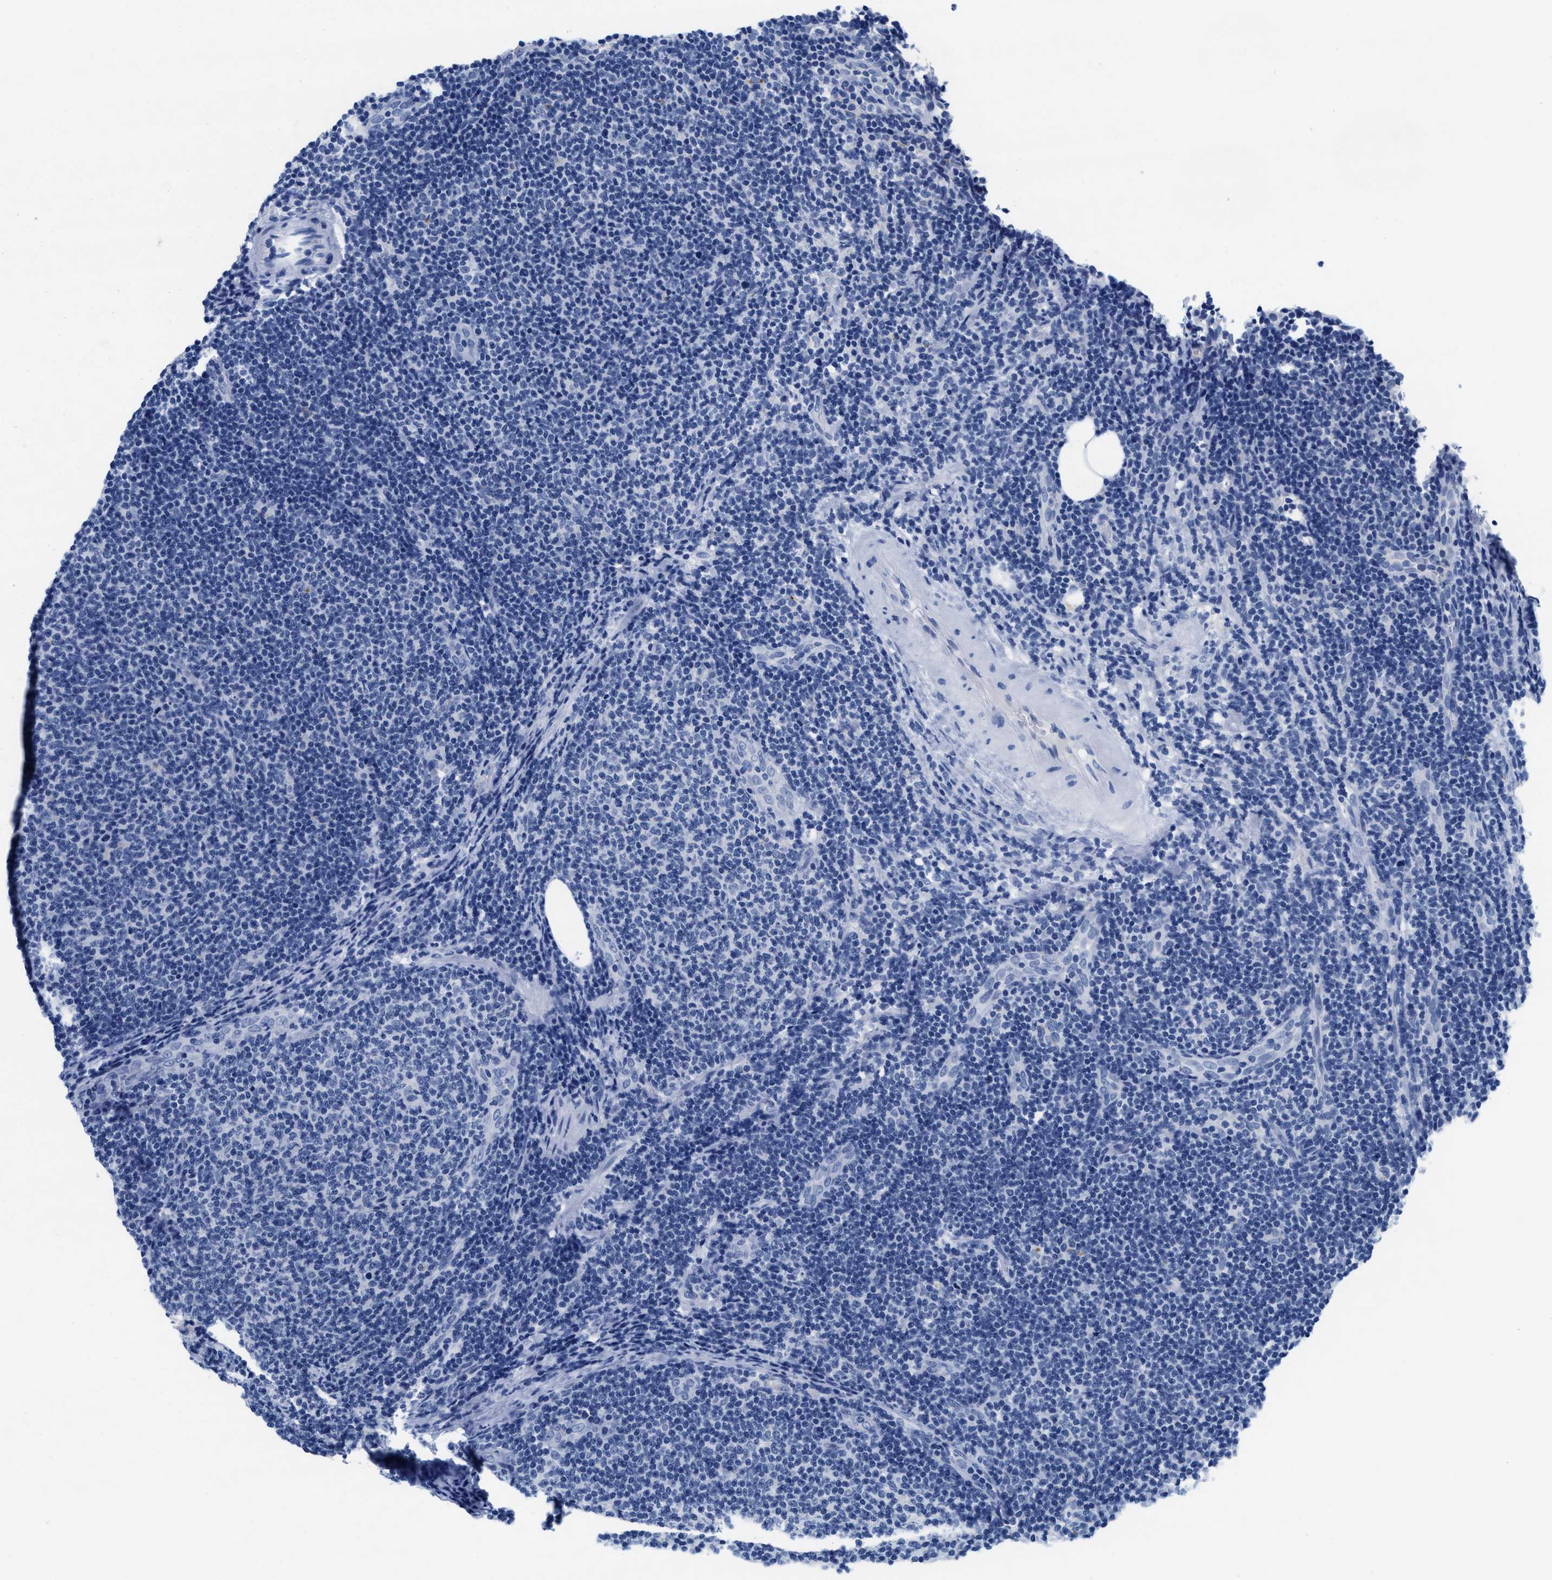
{"staining": {"intensity": "negative", "quantity": "none", "location": "none"}, "tissue": "lymphoma", "cell_type": "Tumor cells", "image_type": "cancer", "snomed": [{"axis": "morphology", "description": "Malignant lymphoma, non-Hodgkin's type, Low grade"}, {"axis": "topography", "description": "Lymph node"}], "caption": "High power microscopy image of an immunohistochemistry histopathology image of lymphoma, revealing no significant staining in tumor cells.", "gene": "TTC3", "patient": {"sex": "male", "age": 66}}